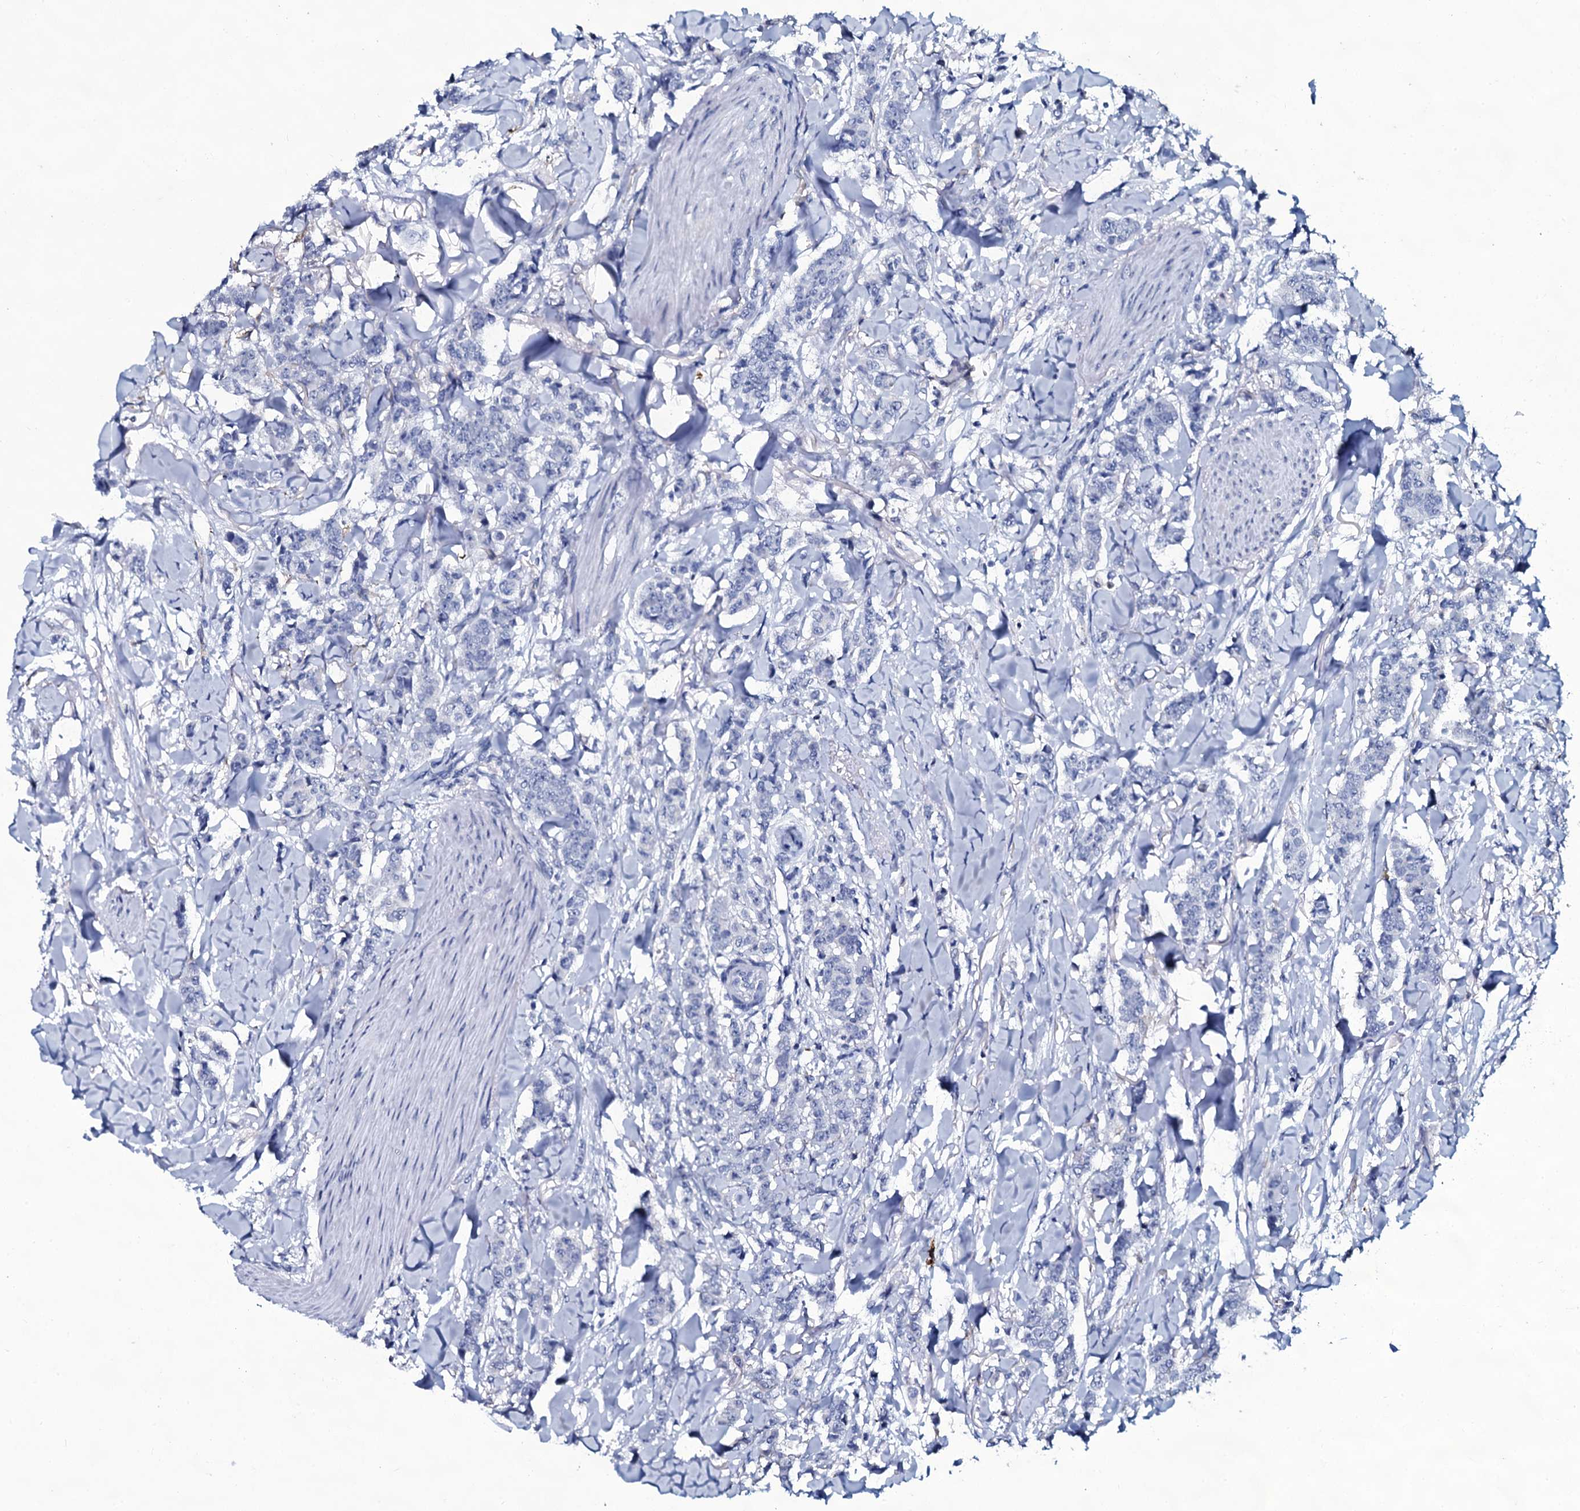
{"staining": {"intensity": "negative", "quantity": "none", "location": "none"}, "tissue": "breast cancer", "cell_type": "Tumor cells", "image_type": "cancer", "snomed": [{"axis": "morphology", "description": "Duct carcinoma"}, {"axis": "topography", "description": "Breast"}], "caption": "Protein analysis of breast cancer exhibits no significant staining in tumor cells. (Brightfield microscopy of DAB immunohistochemistry (IHC) at high magnification).", "gene": "SLC4A7", "patient": {"sex": "female", "age": 40}}